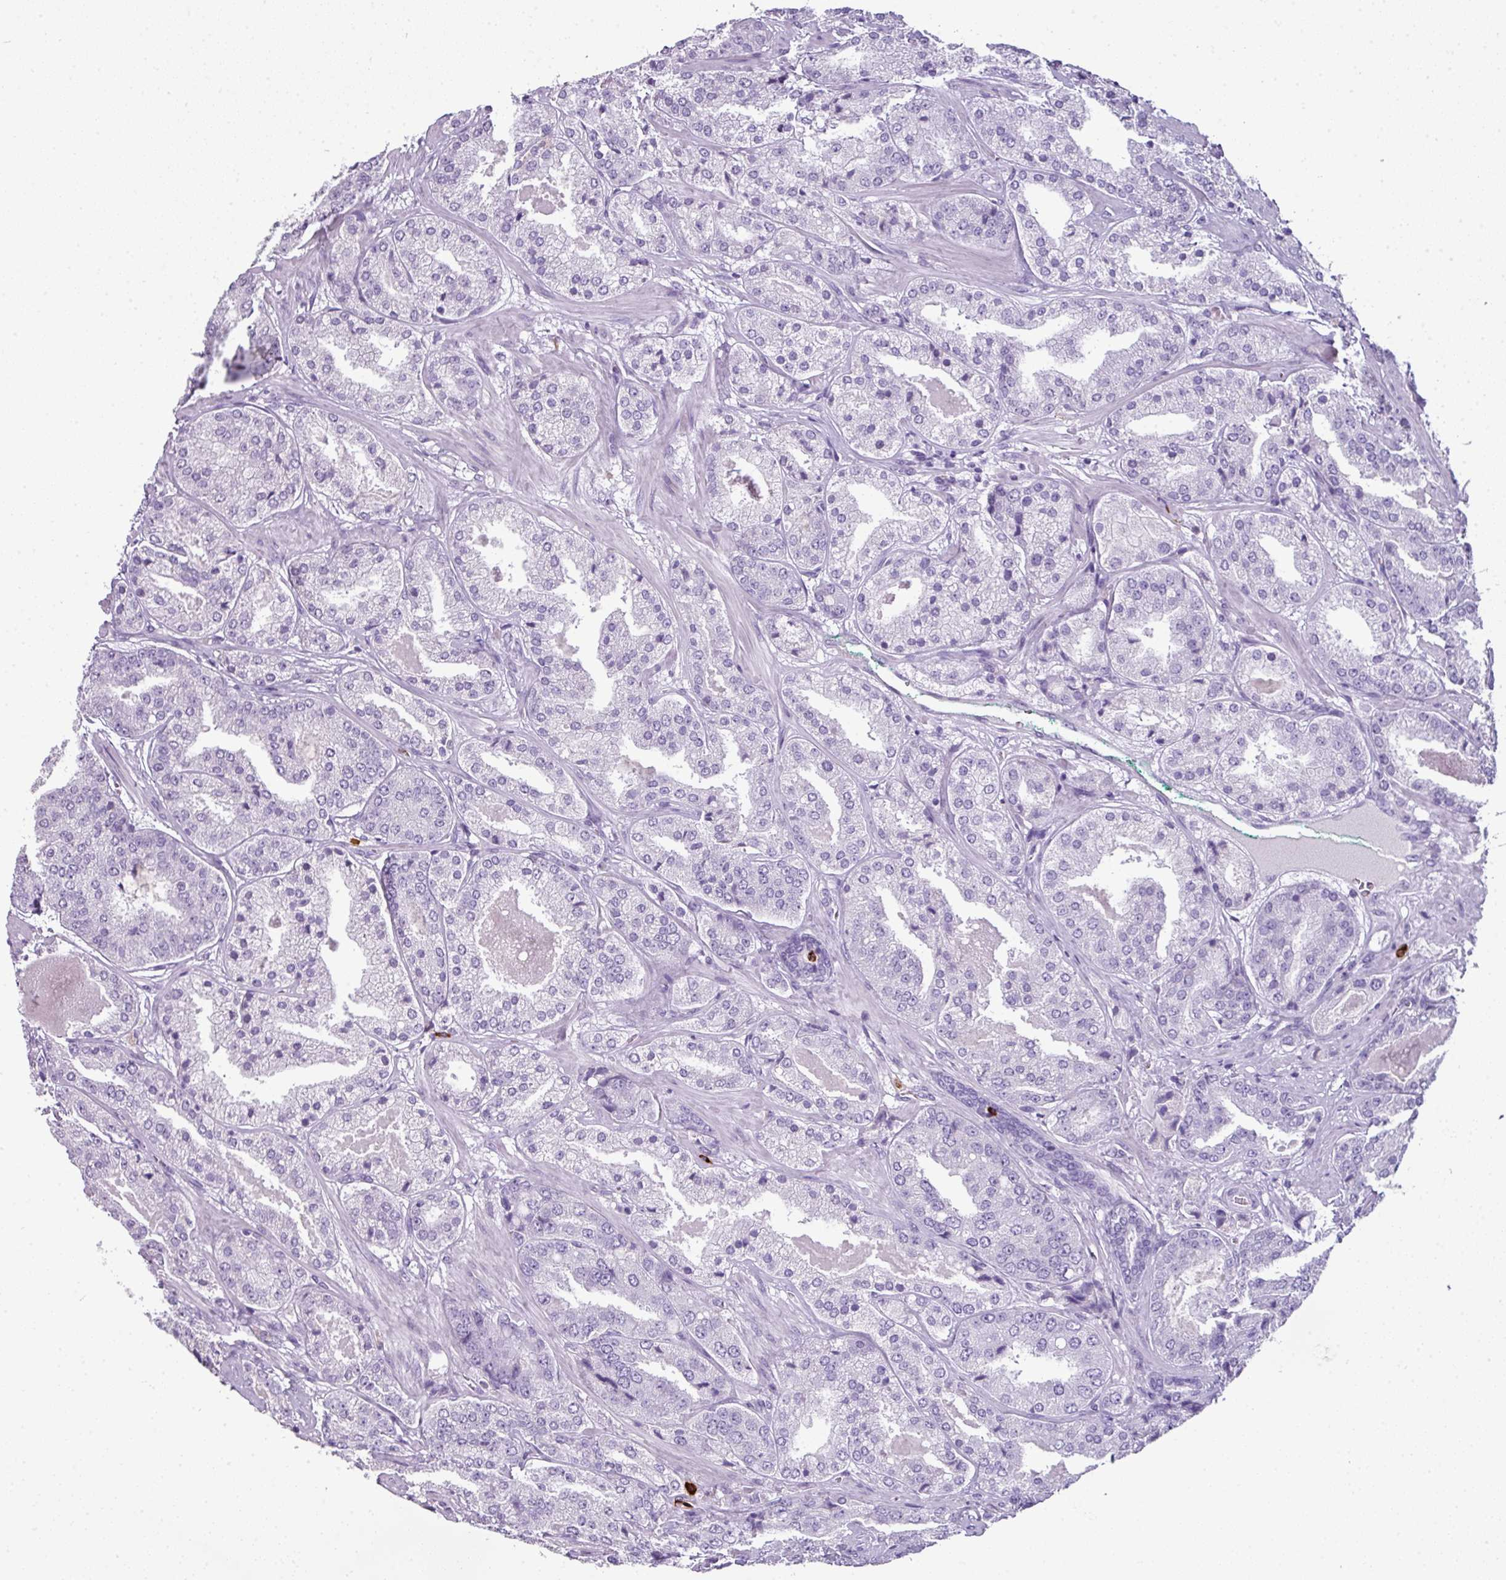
{"staining": {"intensity": "negative", "quantity": "none", "location": "none"}, "tissue": "prostate cancer", "cell_type": "Tumor cells", "image_type": "cancer", "snomed": [{"axis": "morphology", "description": "Adenocarcinoma, High grade"}, {"axis": "topography", "description": "Prostate"}], "caption": "The photomicrograph reveals no significant expression in tumor cells of high-grade adenocarcinoma (prostate). (Stains: DAB immunohistochemistry with hematoxylin counter stain, Microscopy: brightfield microscopy at high magnification).", "gene": "CTSG", "patient": {"sex": "male", "age": 63}}